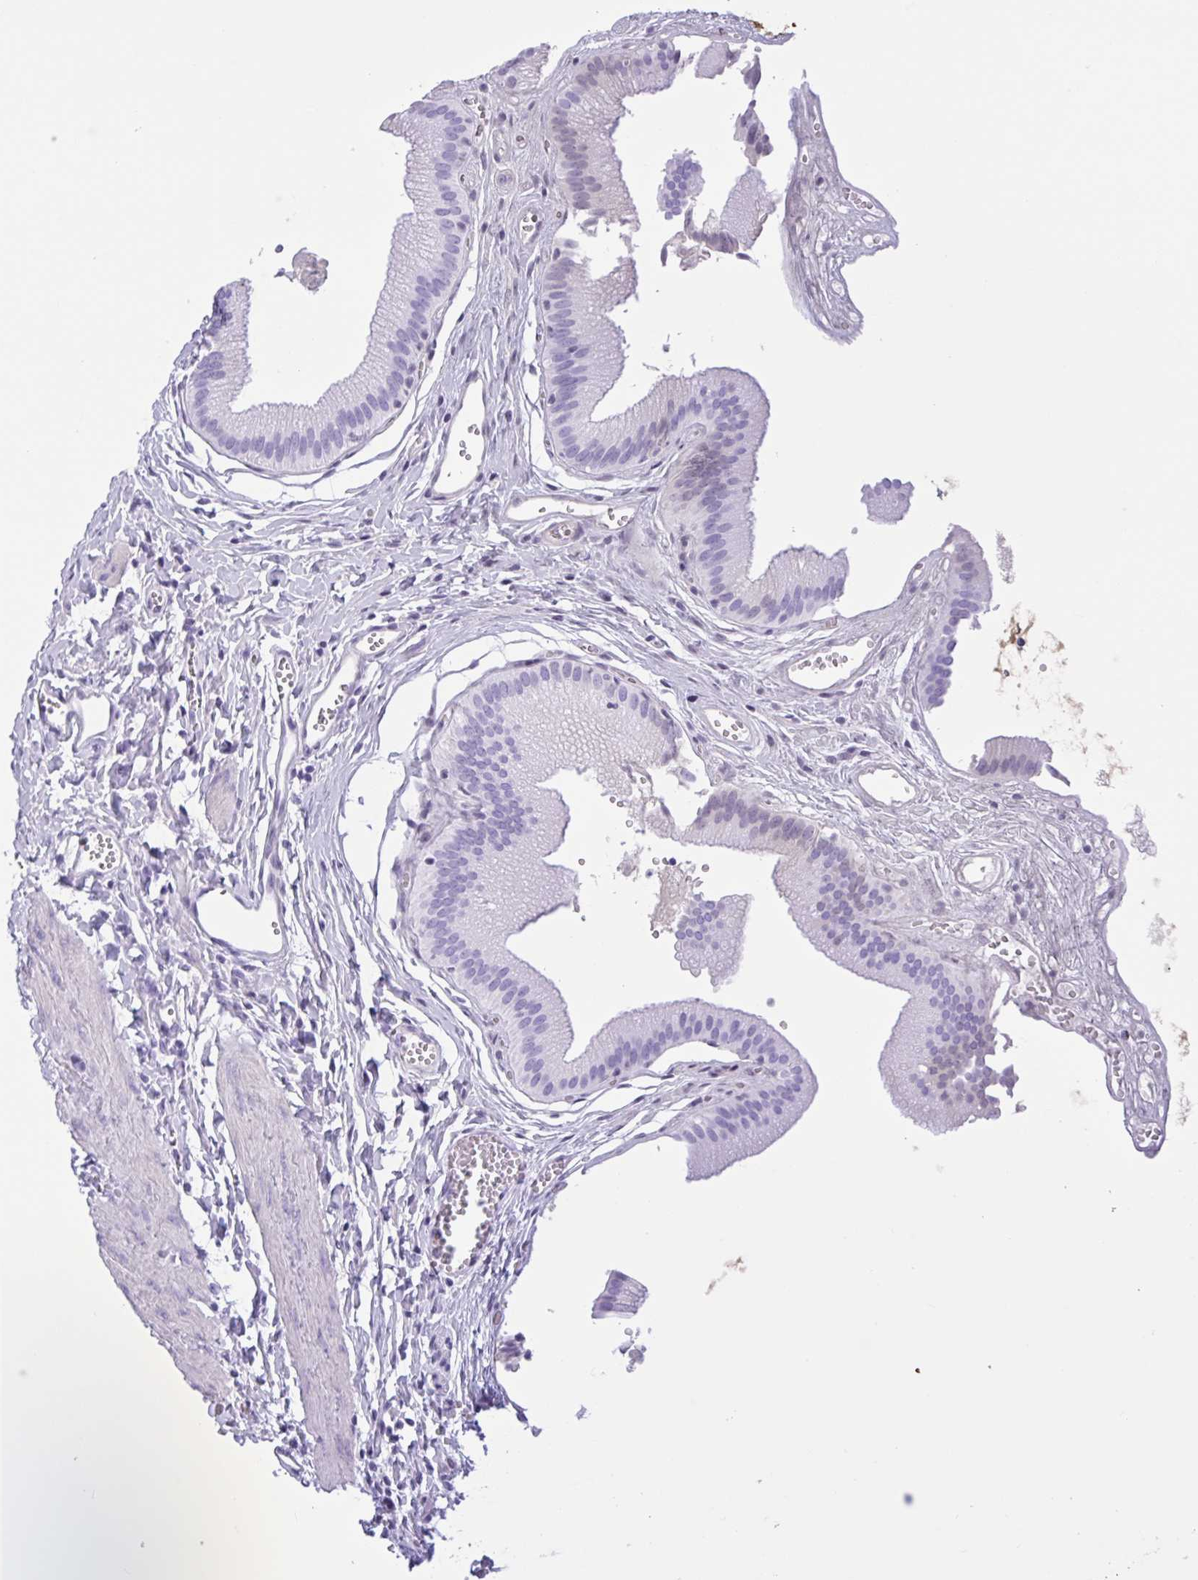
{"staining": {"intensity": "negative", "quantity": "none", "location": "none"}, "tissue": "gallbladder", "cell_type": "Glandular cells", "image_type": "normal", "snomed": [{"axis": "morphology", "description": "Normal tissue, NOS"}, {"axis": "topography", "description": "Gallbladder"}, {"axis": "topography", "description": "Peripheral nerve tissue"}], "caption": "Image shows no protein positivity in glandular cells of benign gallbladder. The staining was performed using DAB to visualize the protein expression in brown, while the nuclei were stained in blue with hematoxylin (Magnification: 20x).", "gene": "LARGE2", "patient": {"sex": "male", "age": 17}}